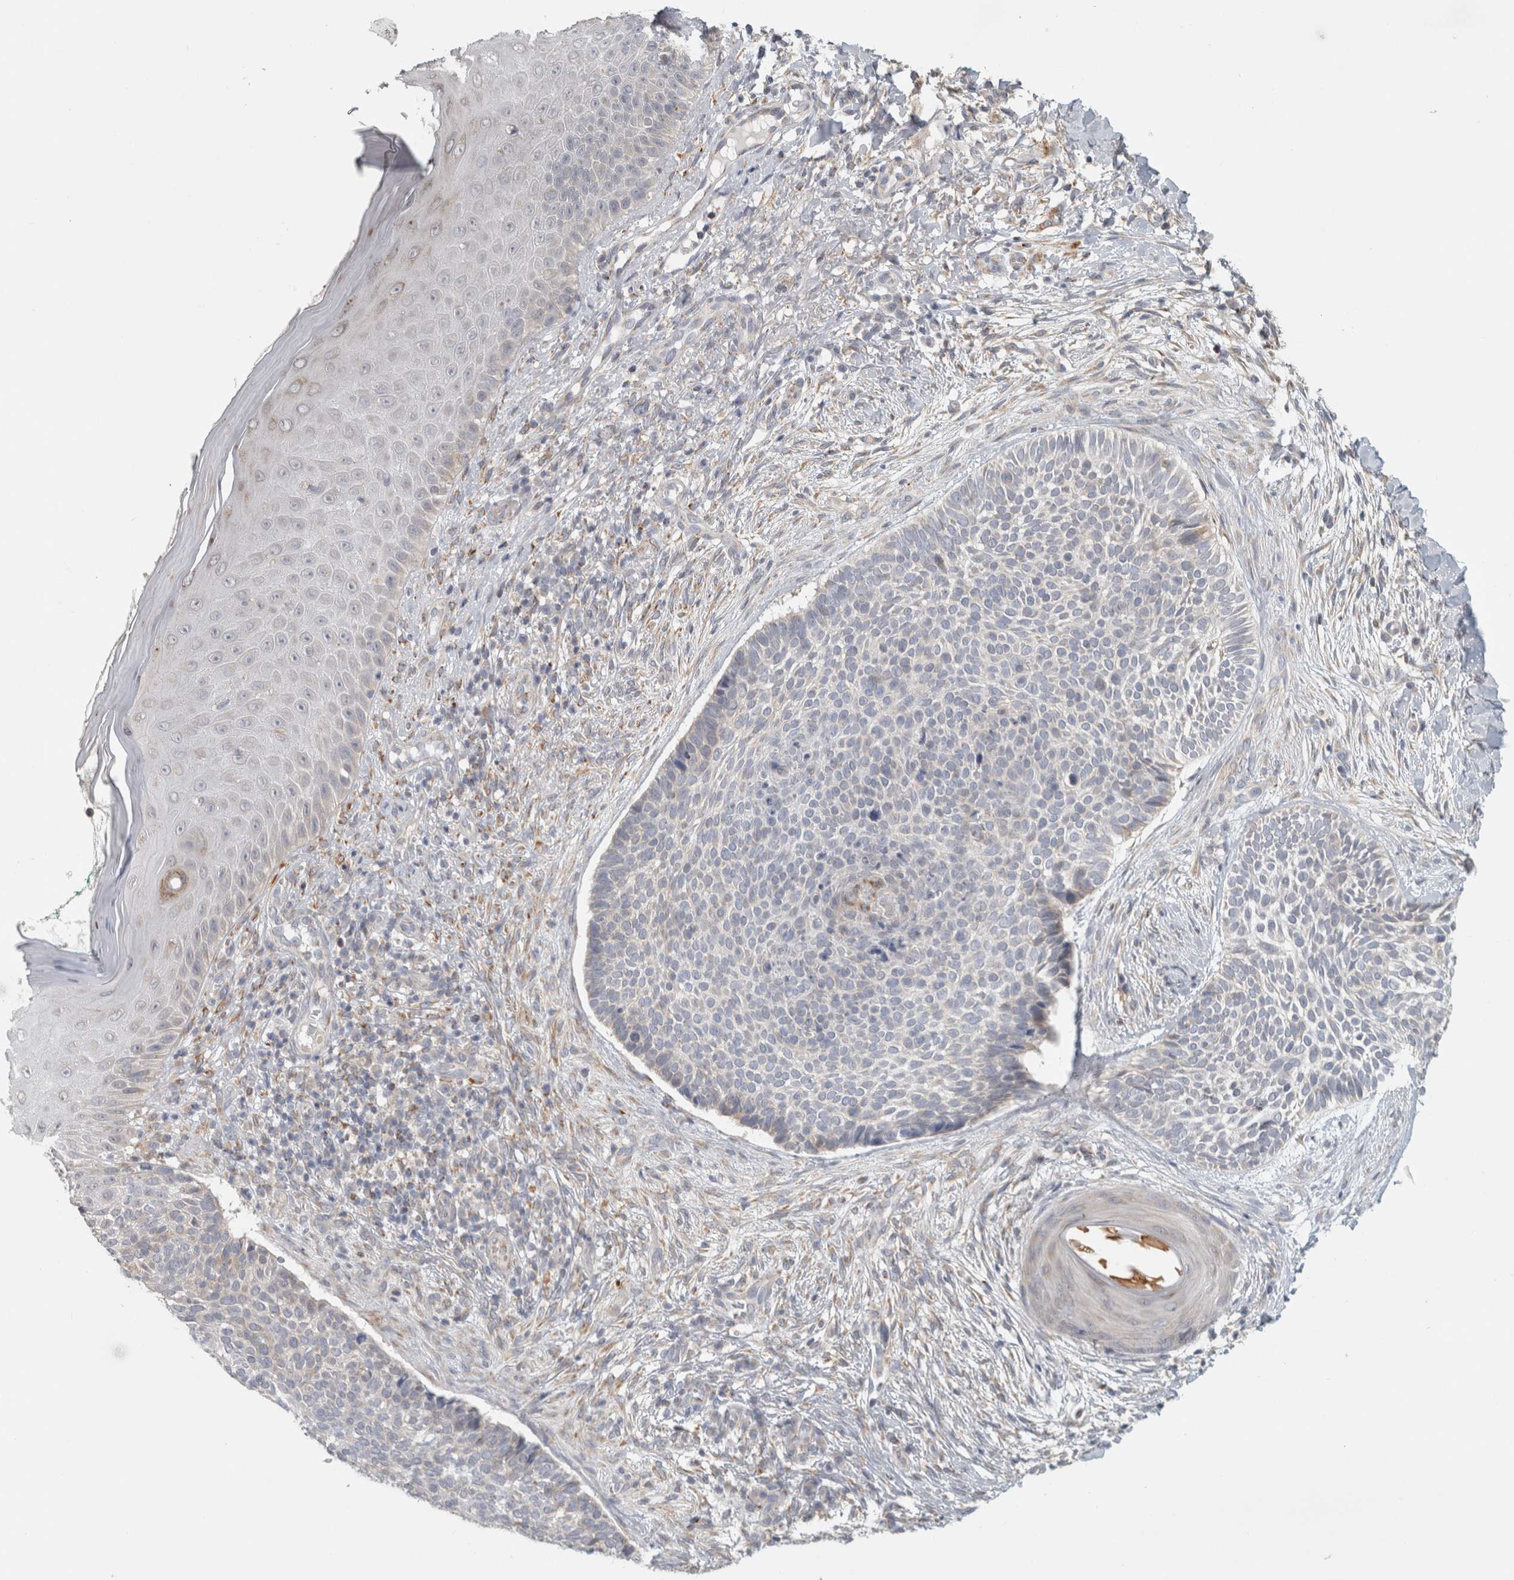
{"staining": {"intensity": "negative", "quantity": "none", "location": "none"}, "tissue": "skin cancer", "cell_type": "Tumor cells", "image_type": "cancer", "snomed": [{"axis": "morphology", "description": "Normal tissue, NOS"}, {"axis": "morphology", "description": "Basal cell carcinoma"}, {"axis": "topography", "description": "Skin"}], "caption": "A photomicrograph of human basal cell carcinoma (skin) is negative for staining in tumor cells.", "gene": "RAB18", "patient": {"sex": "male", "age": 67}}